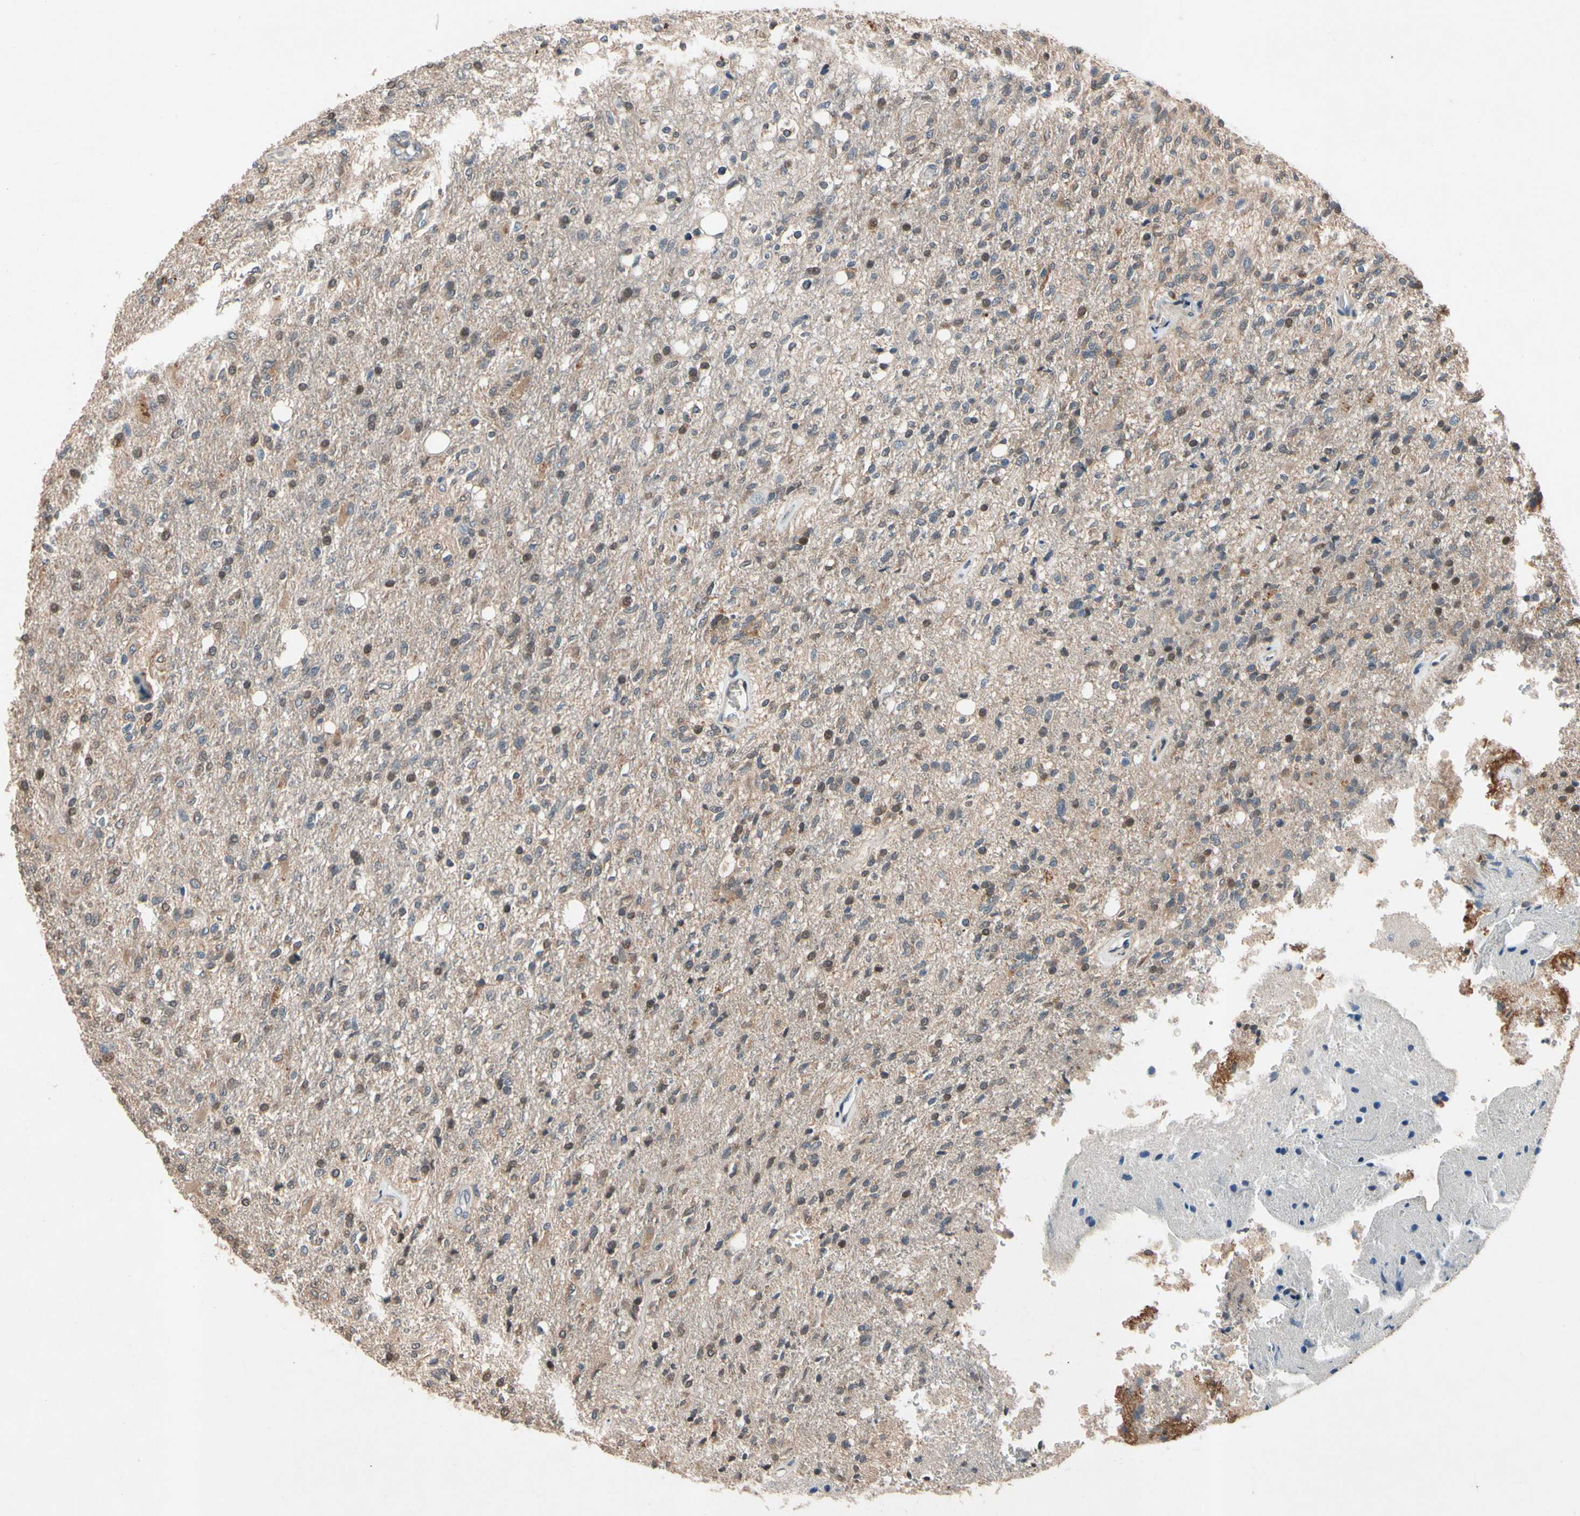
{"staining": {"intensity": "moderate", "quantity": "25%-75%", "location": "none"}, "tissue": "glioma", "cell_type": "Tumor cells", "image_type": "cancer", "snomed": [{"axis": "morphology", "description": "Normal tissue, NOS"}, {"axis": "morphology", "description": "Glioma, malignant, High grade"}, {"axis": "topography", "description": "Cerebral cortex"}], "caption": "This is a histology image of immunohistochemistry staining of high-grade glioma (malignant), which shows moderate staining in the None of tumor cells.", "gene": "PRDX4", "patient": {"sex": "male", "age": 77}}